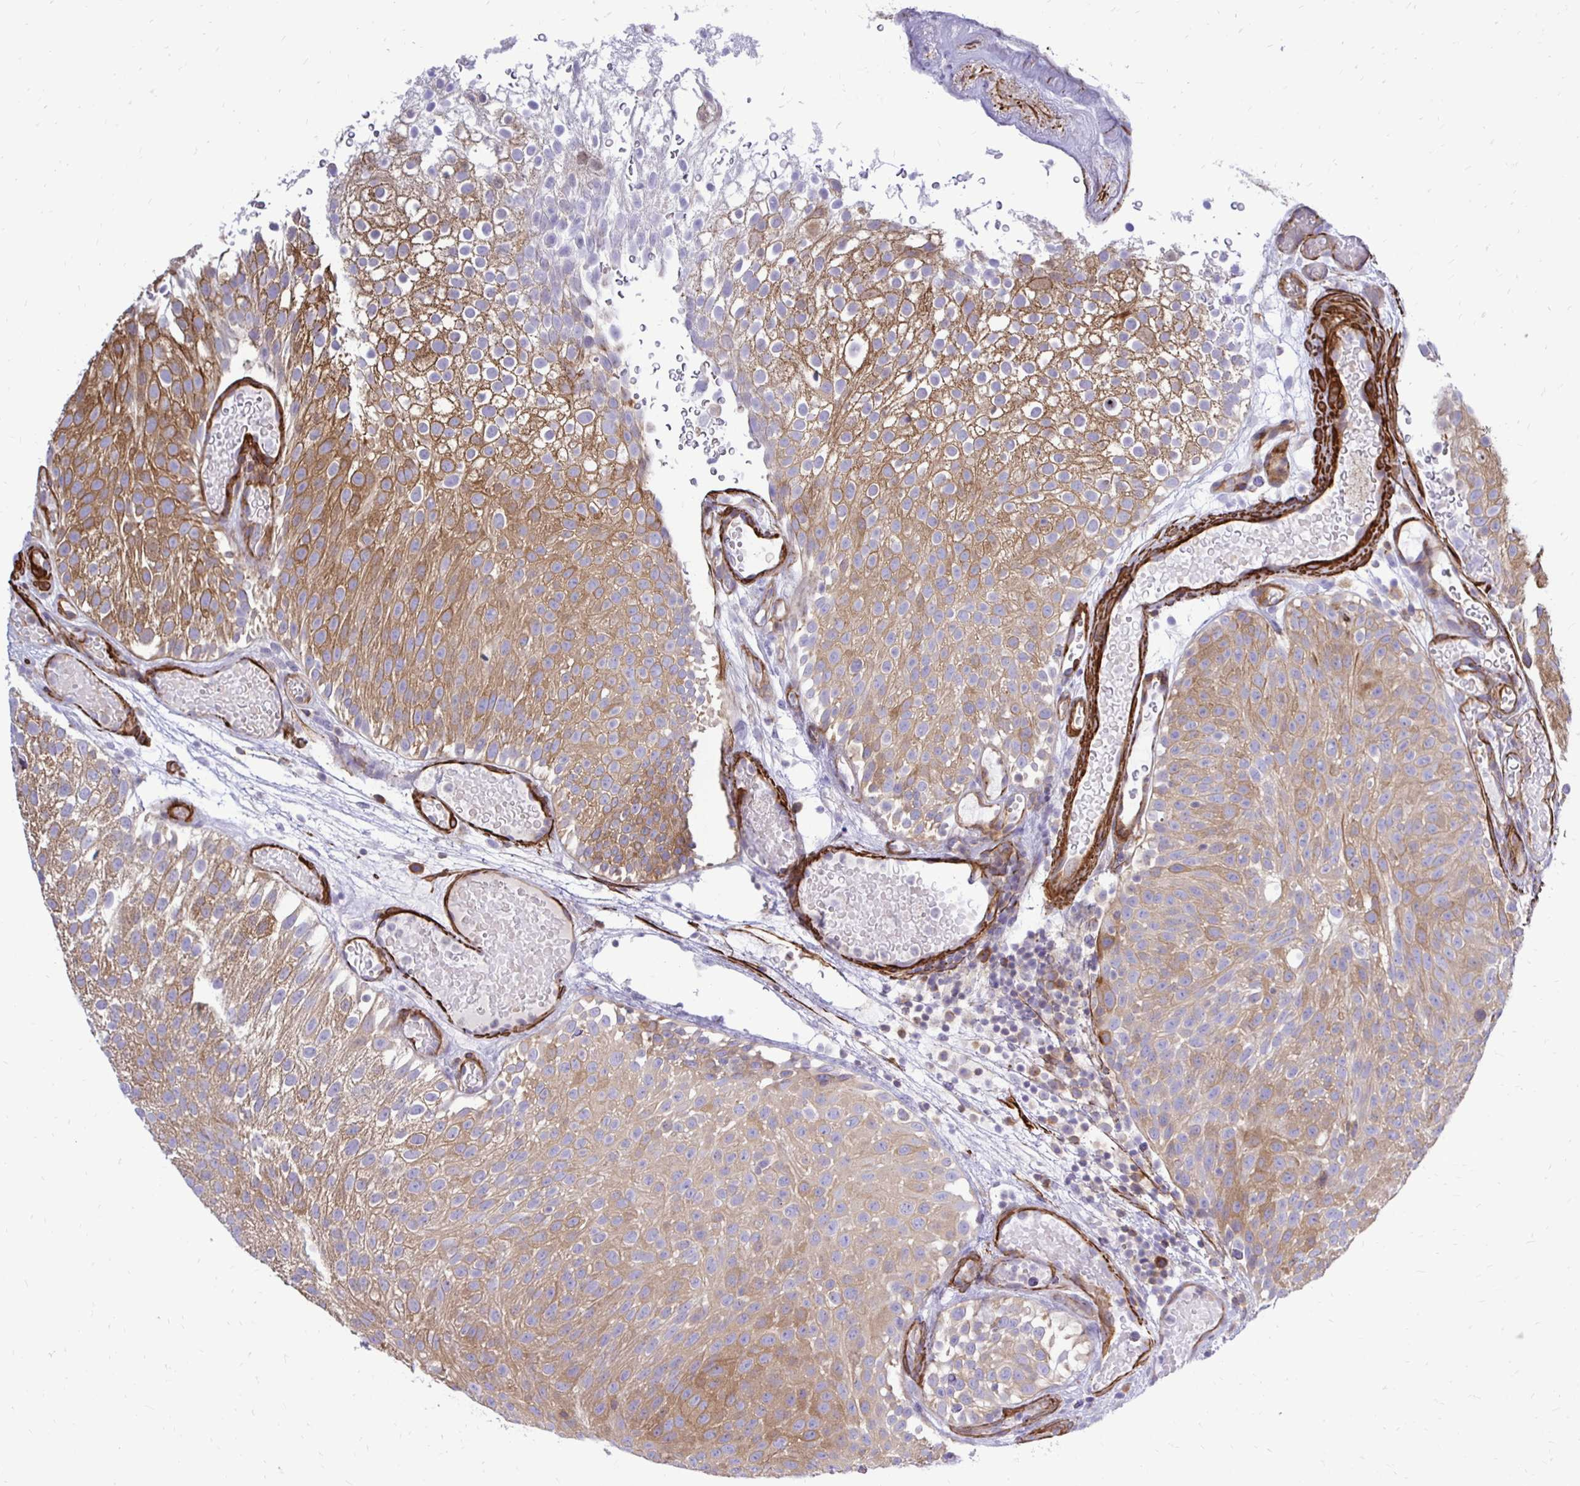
{"staining": {"intensity": "moderate", "quantity": ">75%", "location": "cytoplasmic/membranous"}, "tissue": "urothelial cancer", "cell_type": "Tumor cells", "image_type": "cancer", "snomed": [{"axis": "morphology", "description": "Urothelial carcinoma, Low grade"}, {"axis": "topography", "description": "Urinary bladder"}], "caption": "Protein expression analysis of urothelial cancer demonstrates moderate cytoplasmic/membranous expression in approximately >75% of tumor cells. (Stains: DAB (3,3'-diaminobenzidine) in brown, nuclei in blue, Microscopy: brightfield microscopy at high magnification).", "gene": "CTPS1", "patient": {"sex": "male", "age": 78}}